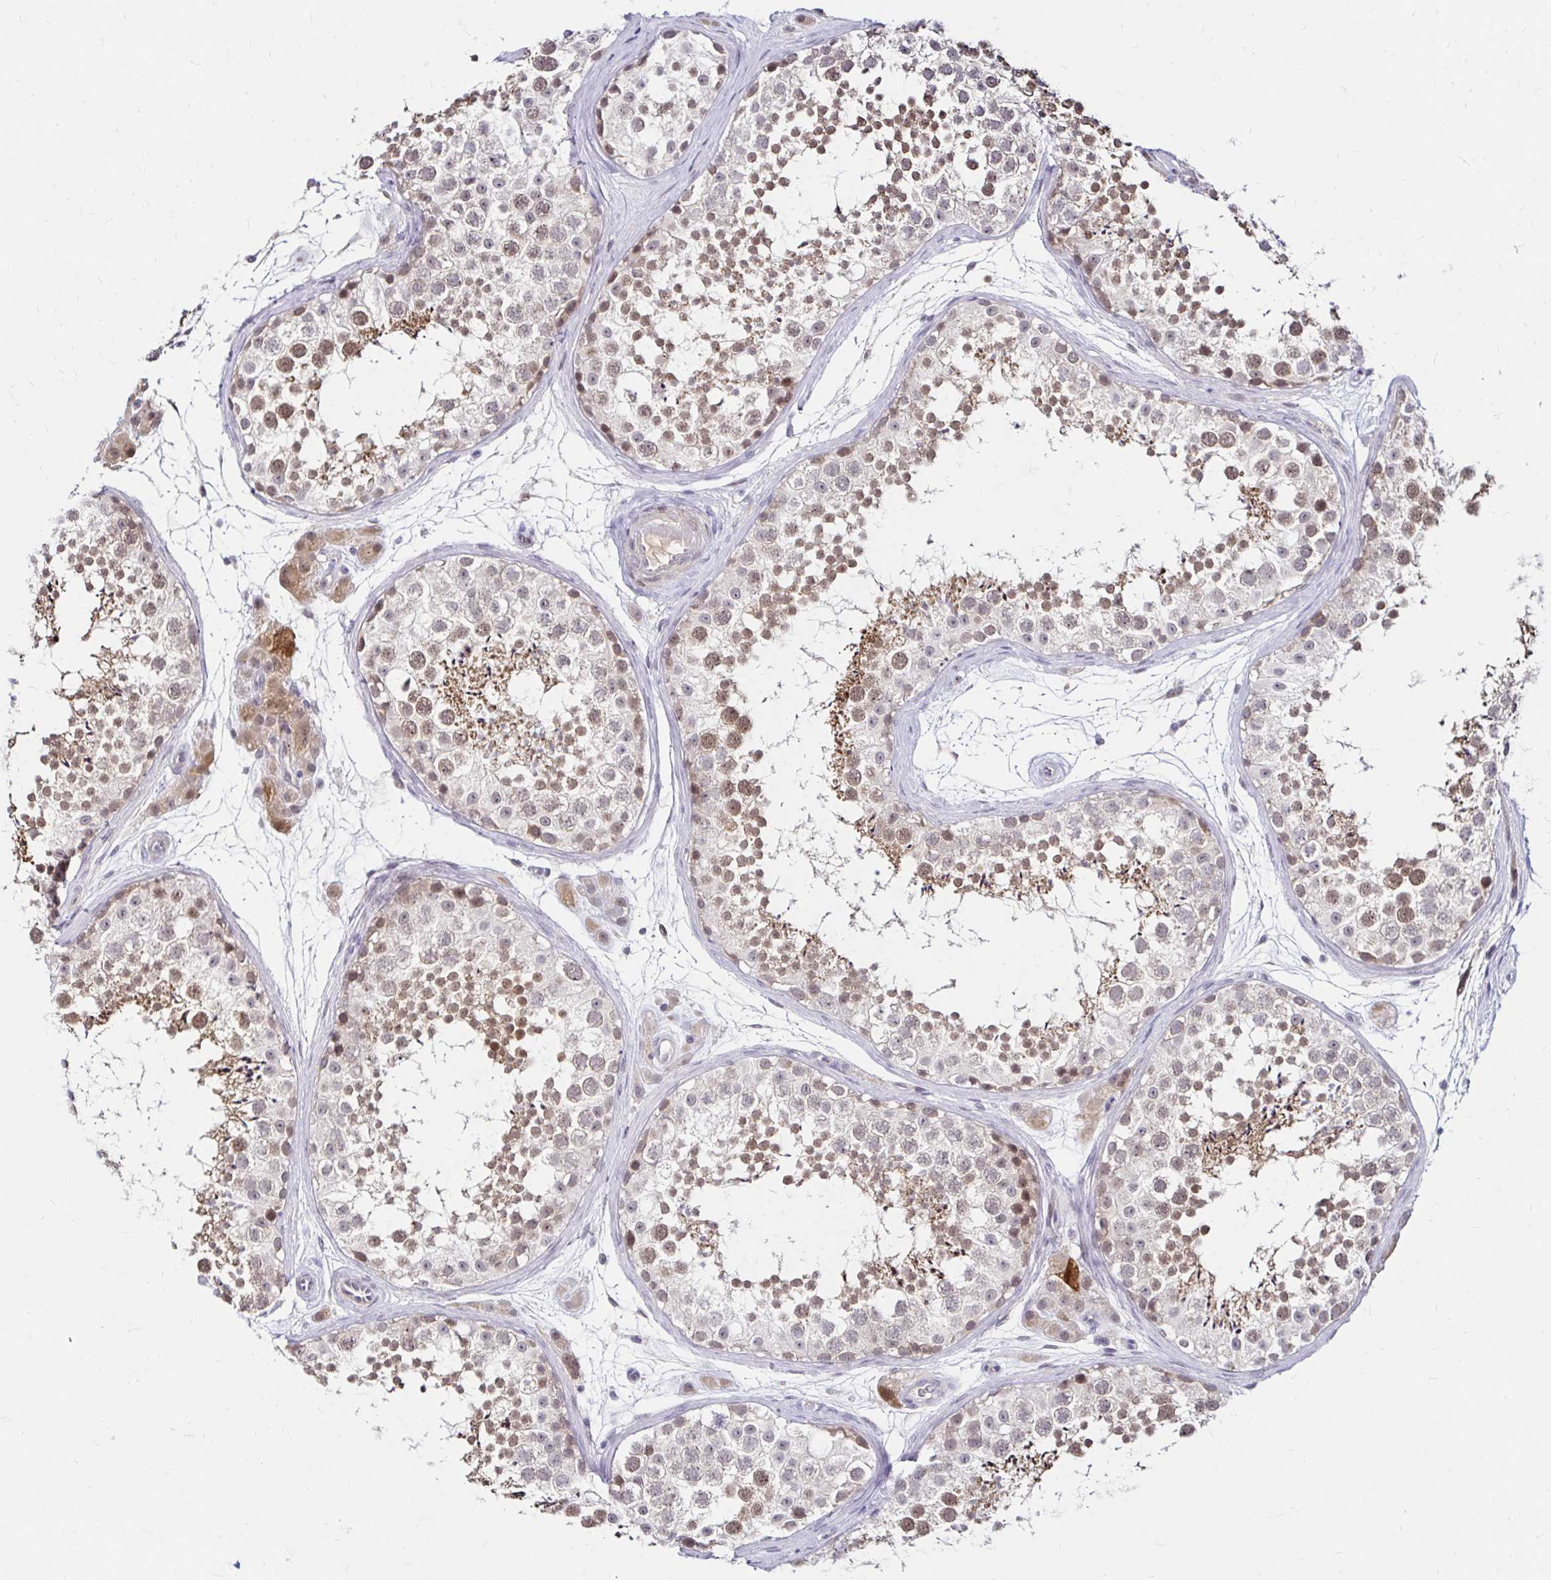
{"staining": {"intensity": "moderate", "quantity": "25%-75%", "location": "cytoplasmic/membranous,nuclear"}, "tissue": "testis", "cell_type": "Cells in seminiferous ducts", "image_type": "normal", "snomed": [{"axis": "morphology", "description": "Normal tissue, NOS"}, {"axis": "topography", "description": "Testis"}], "caption": "This photomicrograph reveals benign testis stained with IHC to label a protein in brown. The cytoplasmic/membranous,nuclear of cells in seminiferous ducts show moderate positivity for the protein. Nuclei are counter-stained blue.", "gene": "GUCY1A1", "patient": {"sex": "male", "age": 41}}